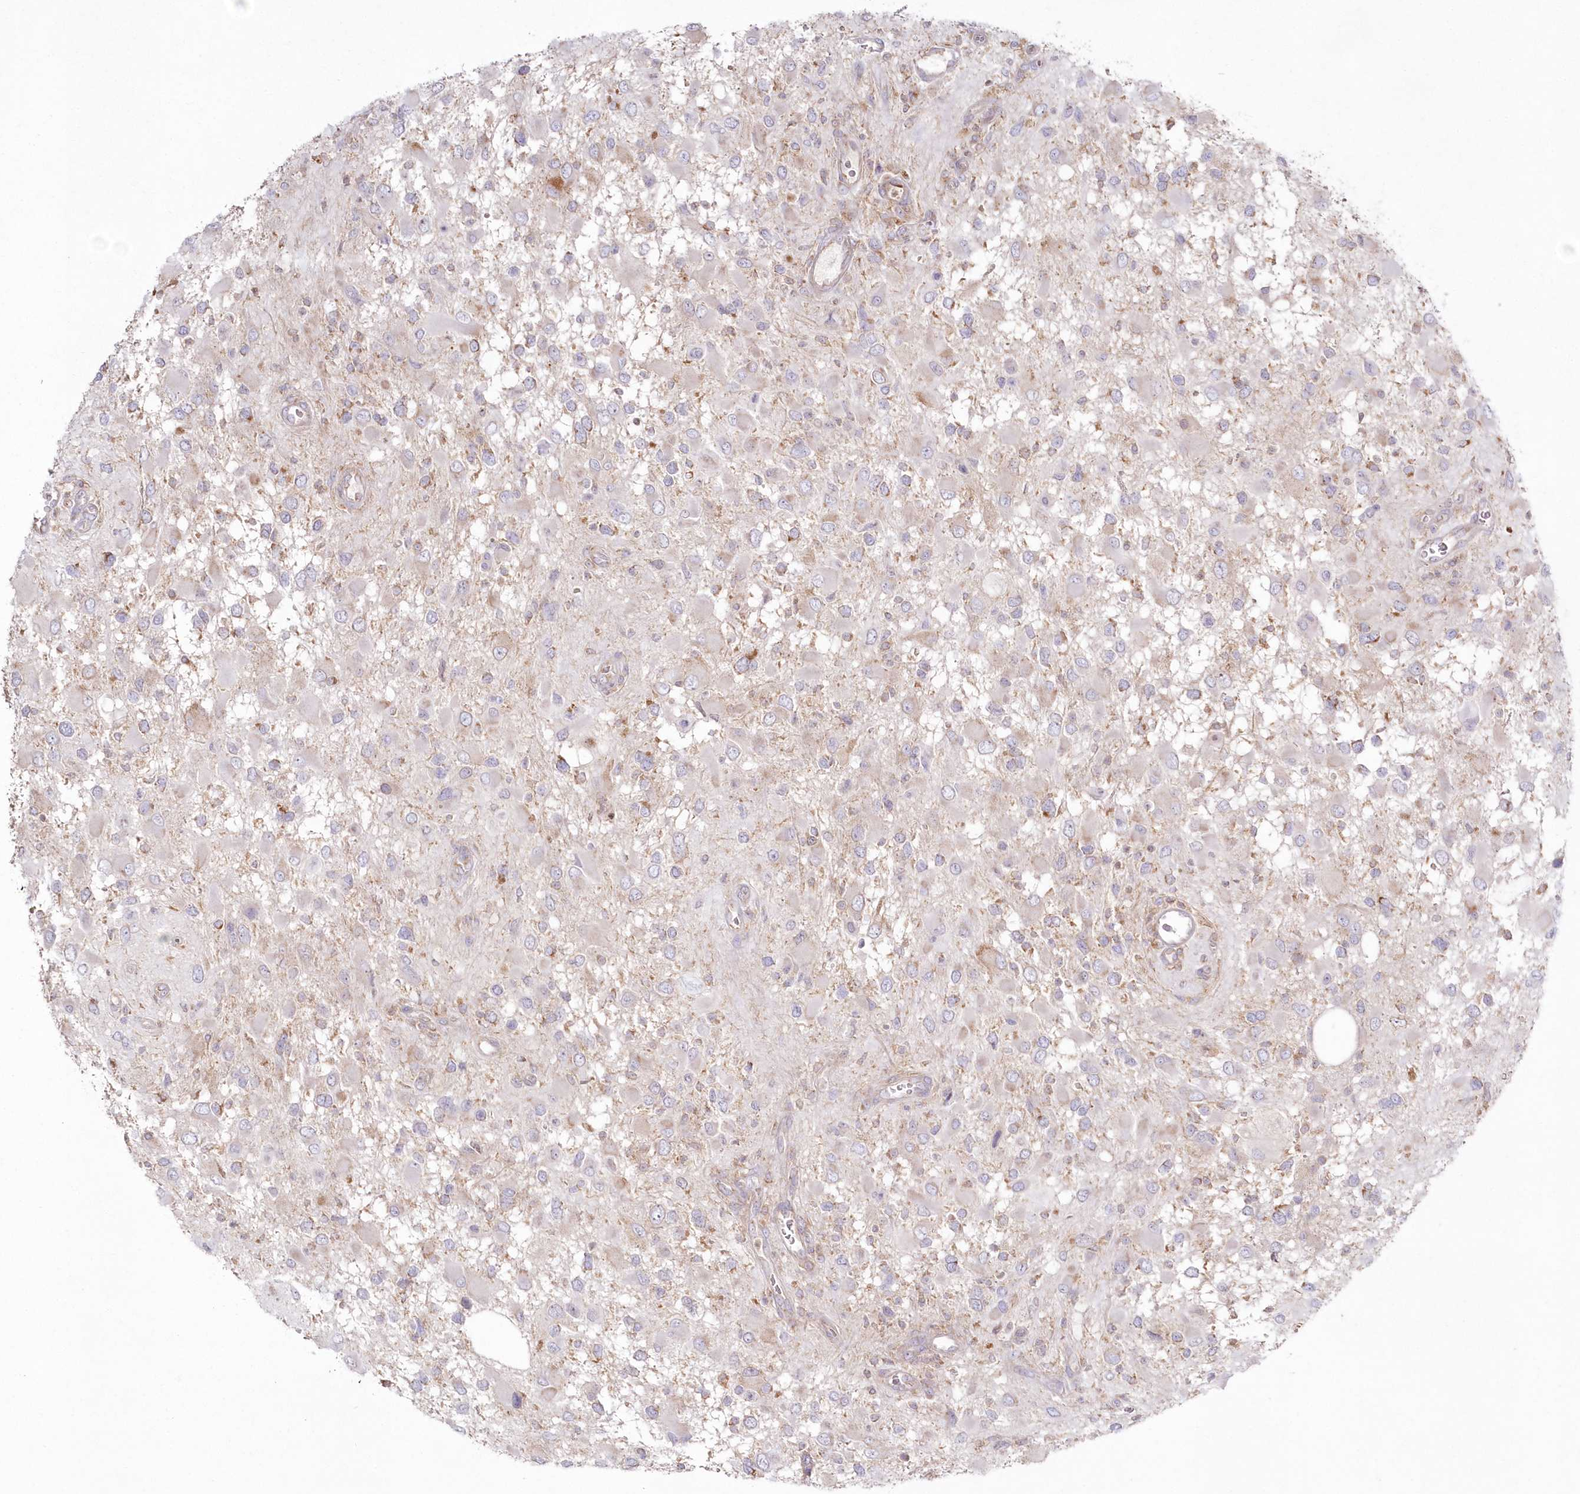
{"staining": {"intensity": "weak", "quantity": "<25%", "location": "cytoplasmic/membranous"}, "tissue": "glioma", "cell_type": "Tumor cells", "image_type": "cancer", "snomed": [{"axis": "morphology", "description": "Glioma, malignant, High grade"}, {"axis": "topography", "description": "Brain"}], "caption": "Immunohistochemistry image of human malignant glioma (high-grade) stained for a protein (brown), which shows no staining in tumor cells. (Brightfield microscopy of DAB immunohistochemistry (IHC) at high magnification).", "gene": "ARSB", "patient": {"sex": "male", "age": 53}}